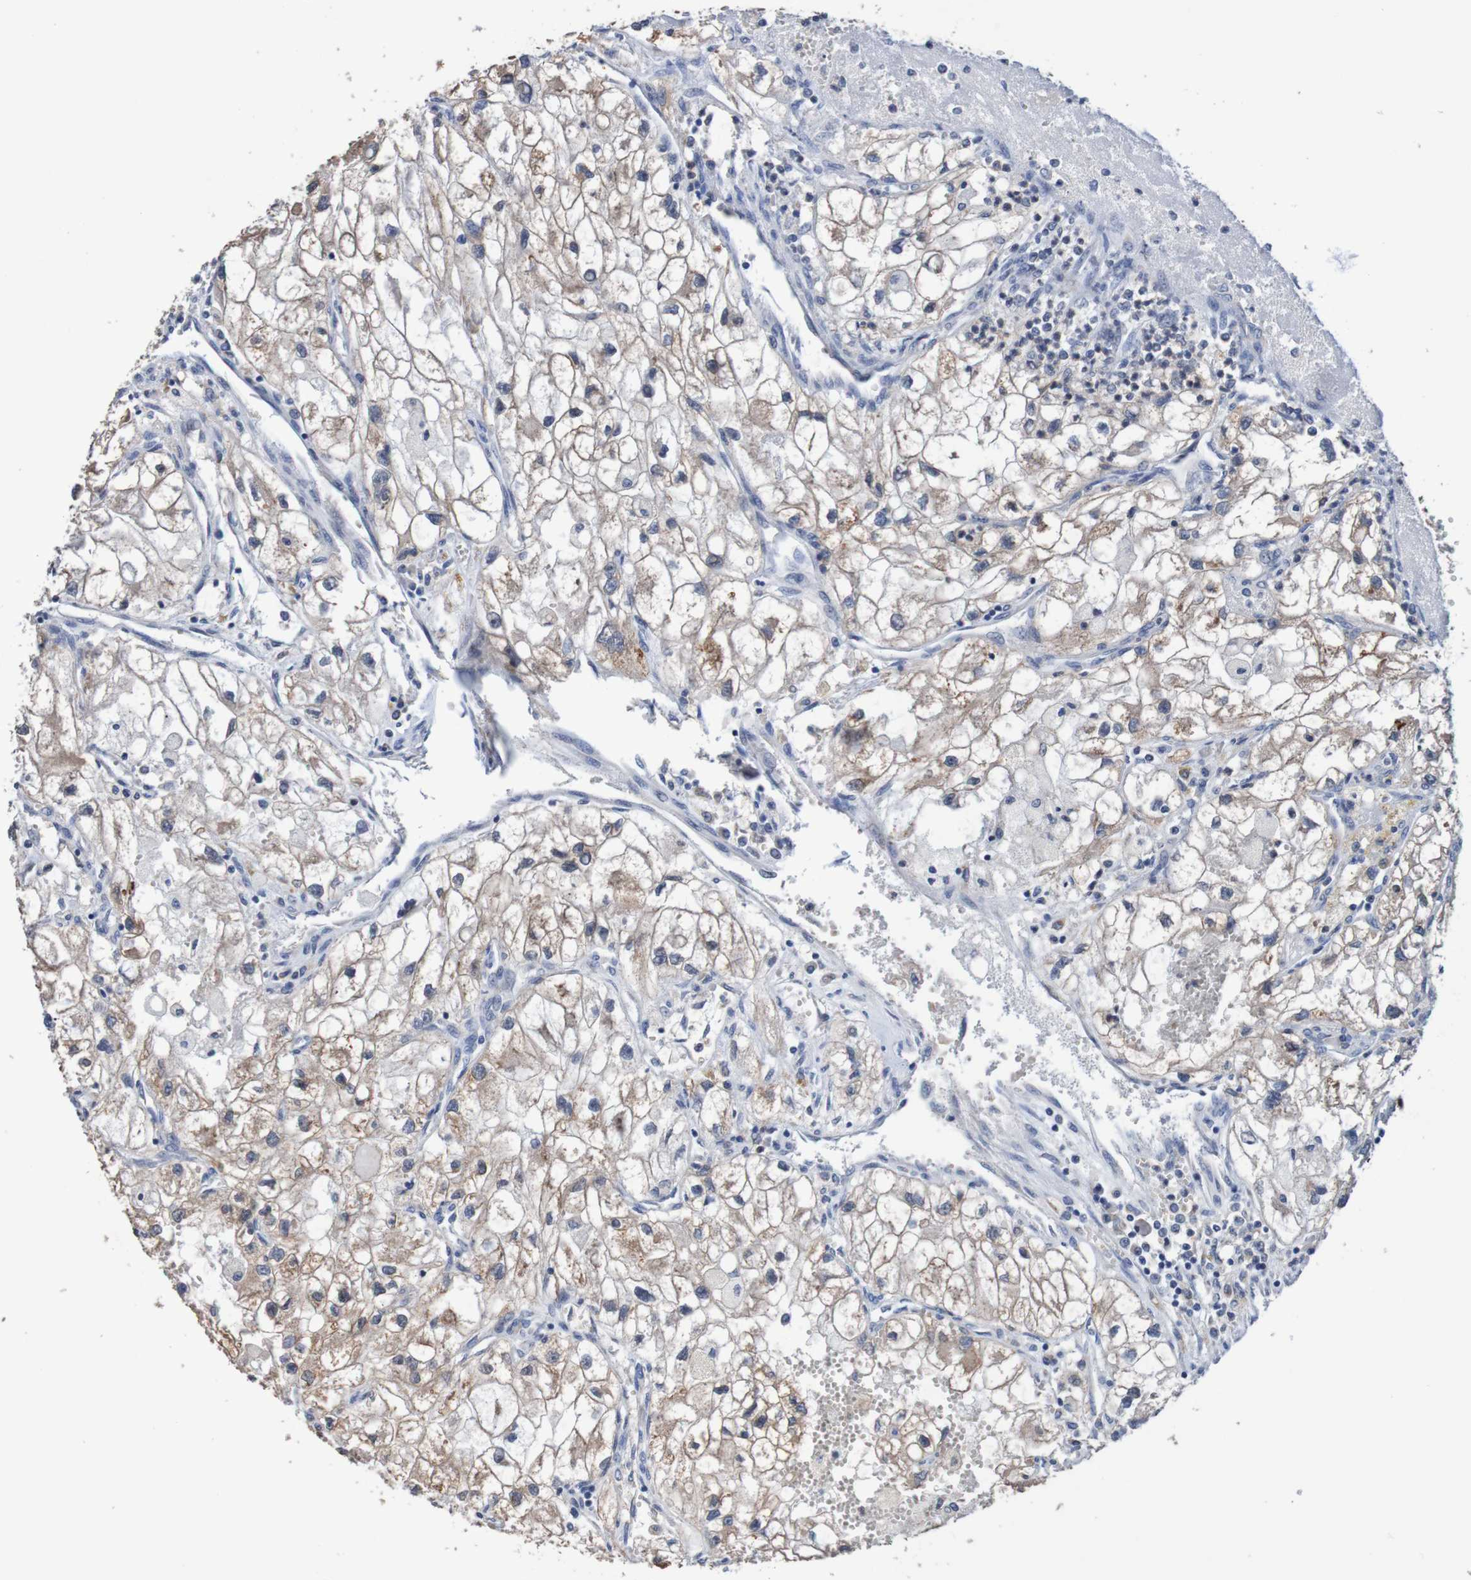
{"staining": {"intensity": "weak", "quantity": ">75%", "location": "cytoplasmic/membranous"}, "tissue": "renal cancer", "cell_type": "Tumor cells", "image_type": "cancer", "snomed": [{"axis": "morphology", "description": "Adenocarcinoma, NOS"}, {"axis": "topography", "description": "Kidney"}], "caption": "Tumor cells show low levels of weak cytoplasmic/membranous expression in approximately >75% of cells in renal adenocarcinoma.", "gene": "FIBP", "patient": {"sex": "female", "age": 70}}